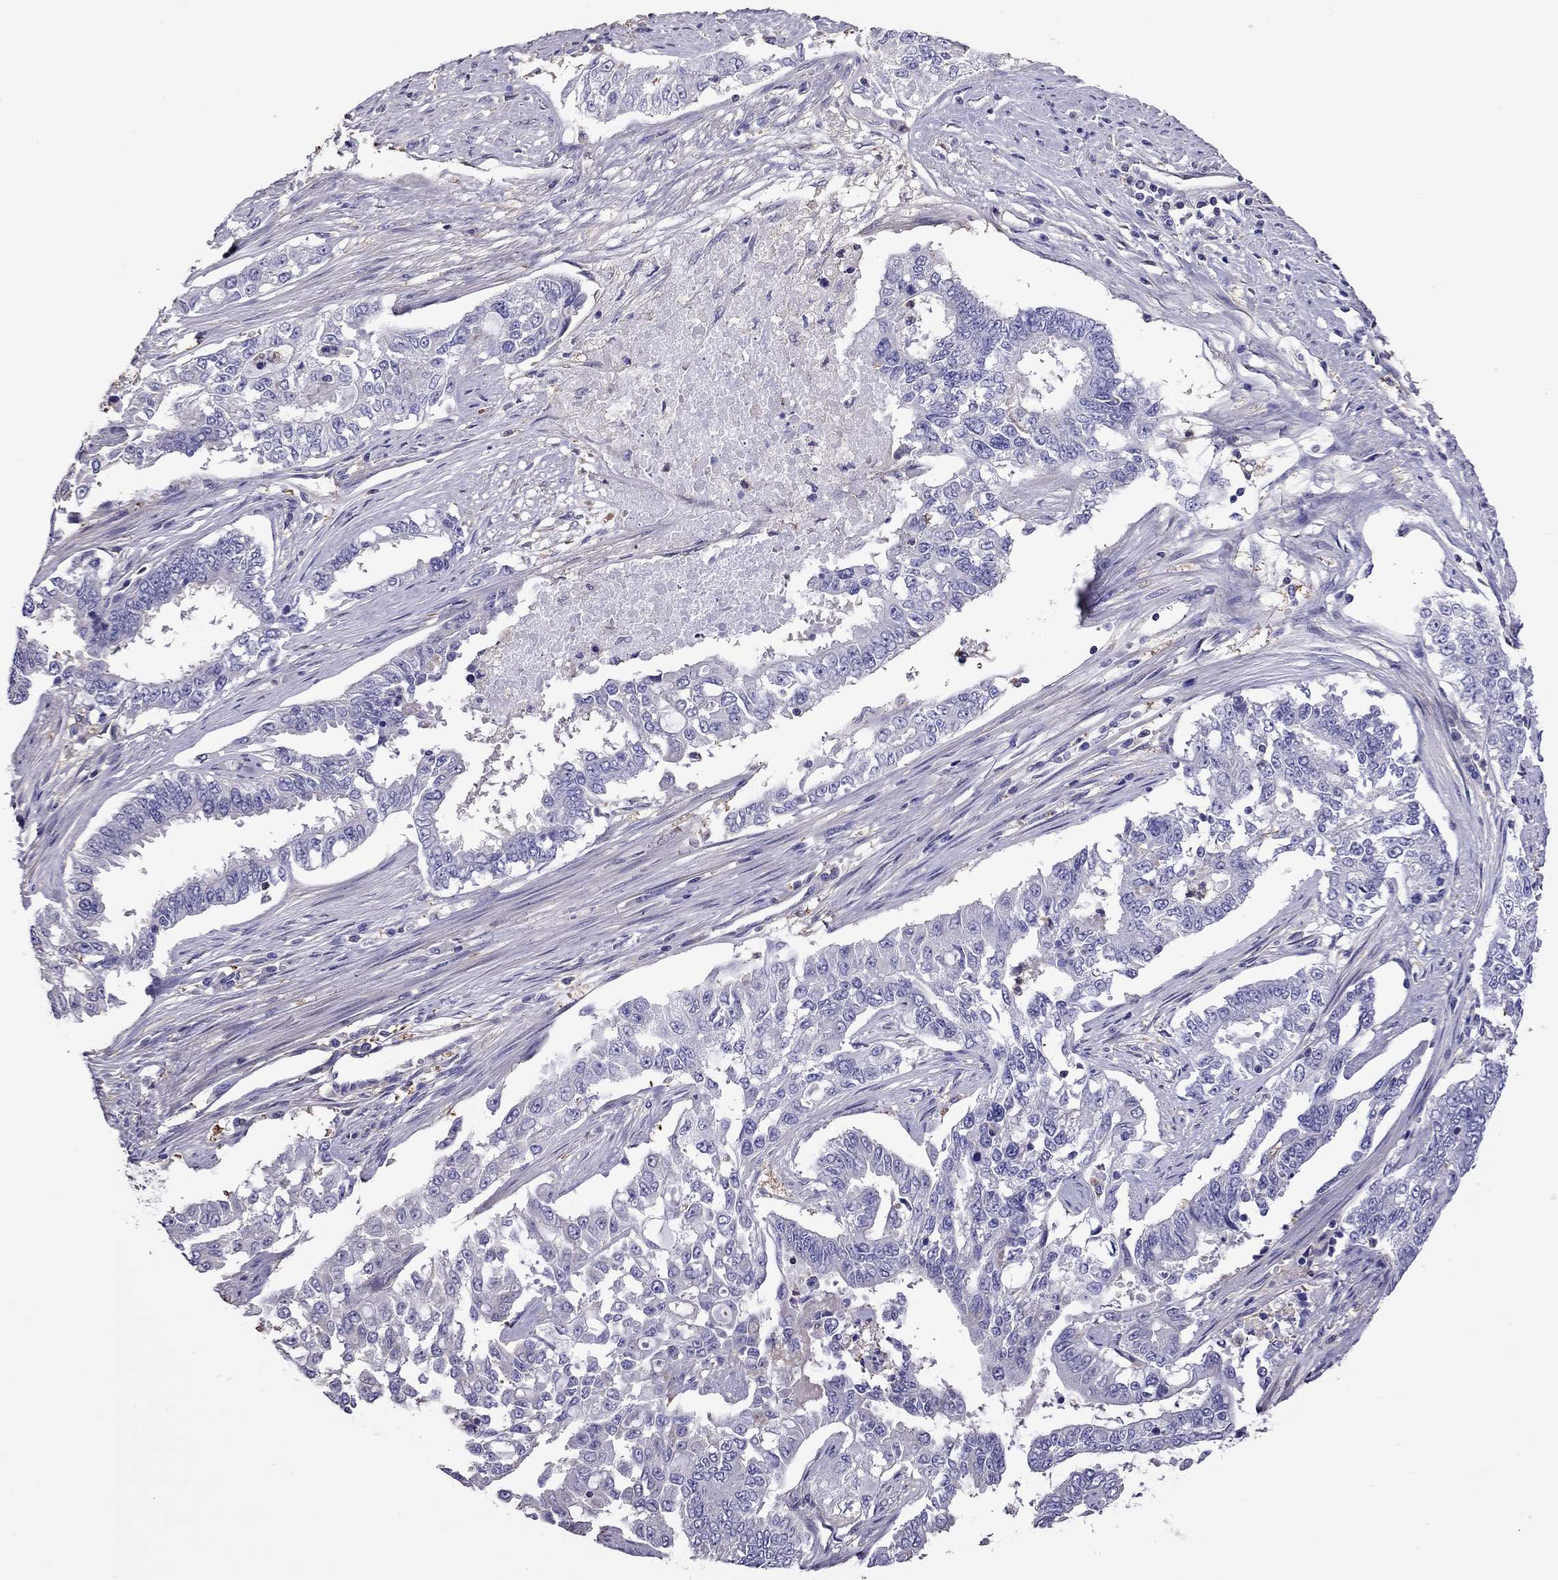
{"staining": {"intensity": "negative", "quantity": "none", "location": "none"}, "tissue": "endometrial cancer", "cell_type": "Tumor cells", "image_type": "cancer", "snomed": [{"axis": "morphology", "description": "Adenocarcinoma, NOS"}, {"axis": "topography", "description": "Uterus"}], "caption": "Immunohistochemical staining of endometrial cancer demonstrates no significant staining in tumor cells.", "gene": "TEX22", "patient": {"sex": "female", "age": 59}}